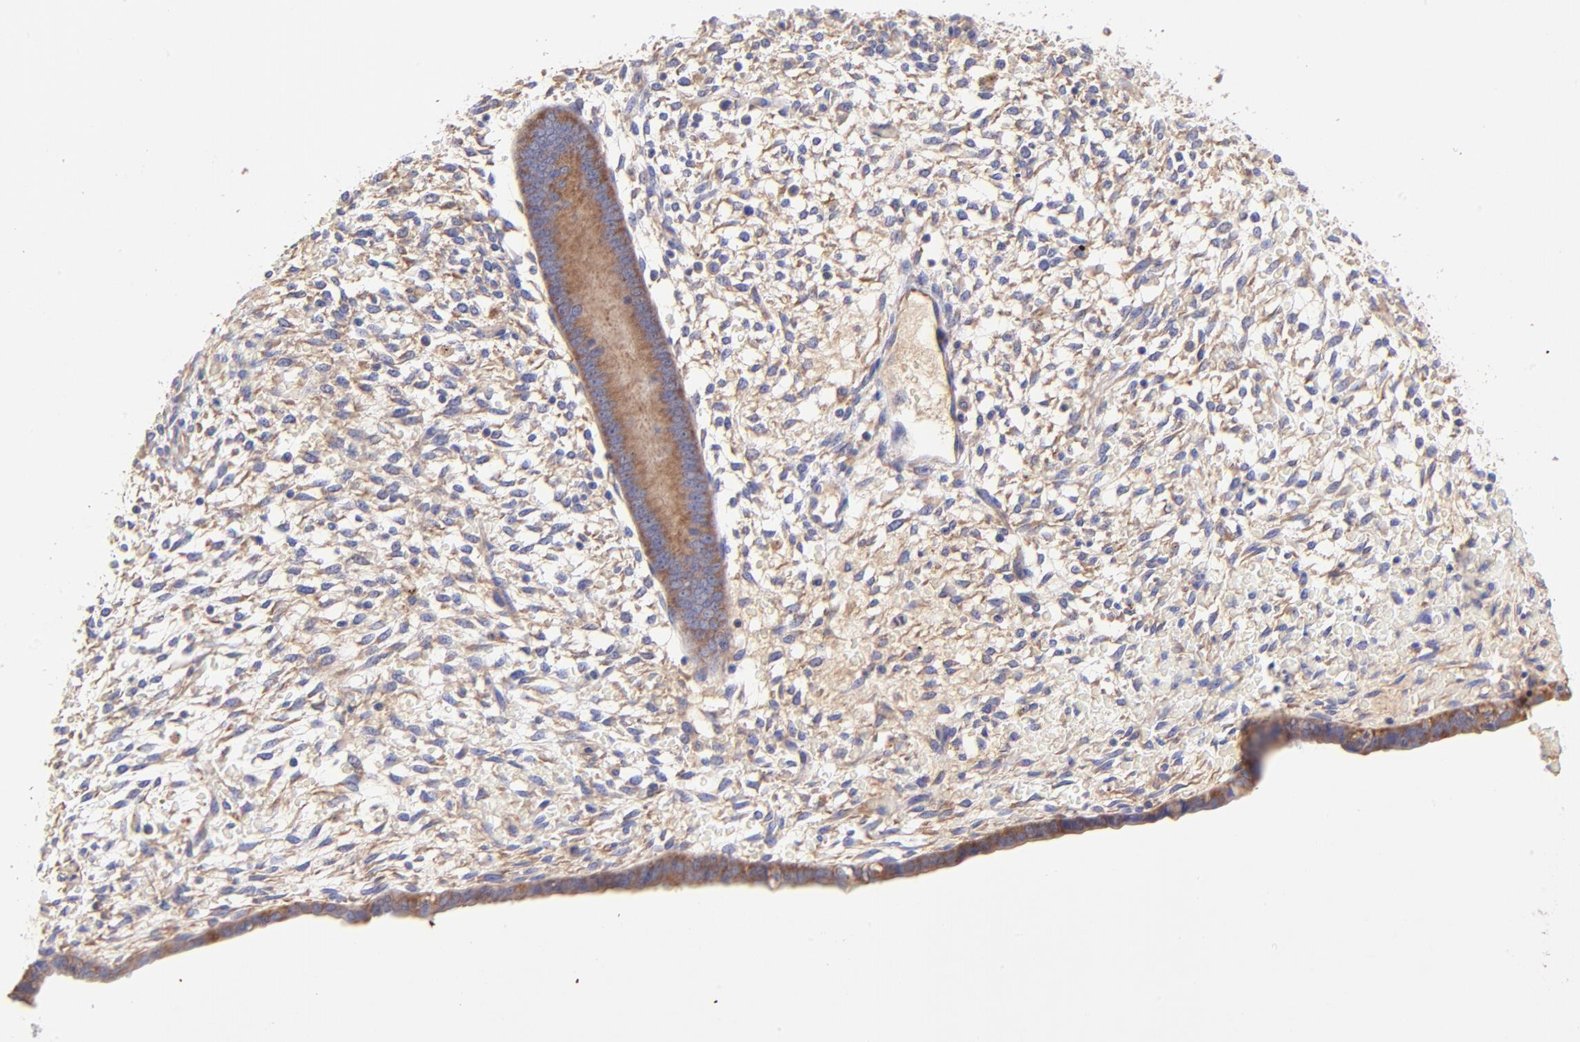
{"staining": {"intensity": "moderate", "quantity": "25%-75%", "location": "cytoplasmic/membranous"}, "tissue": "endometrium", "cell_type": "Cells in endometrial stroma", "image_type": "normal", "snomed": [{"axis": "morphology", "description": "Normal tissue, NOS"}, {"axis": "topography", "description": "Endometrium"}], "caption": "Brown immunohistochemical staining in normal human endometrium exhibits moderate cytoplasmic/membranous staining in approximately 25%-75% of cells in endometrial stroma. (Brightfield microscopy of DAB IHC at high magnification).", "gene": "RPL11", "patient": {"sex": "female", "age": 42}}